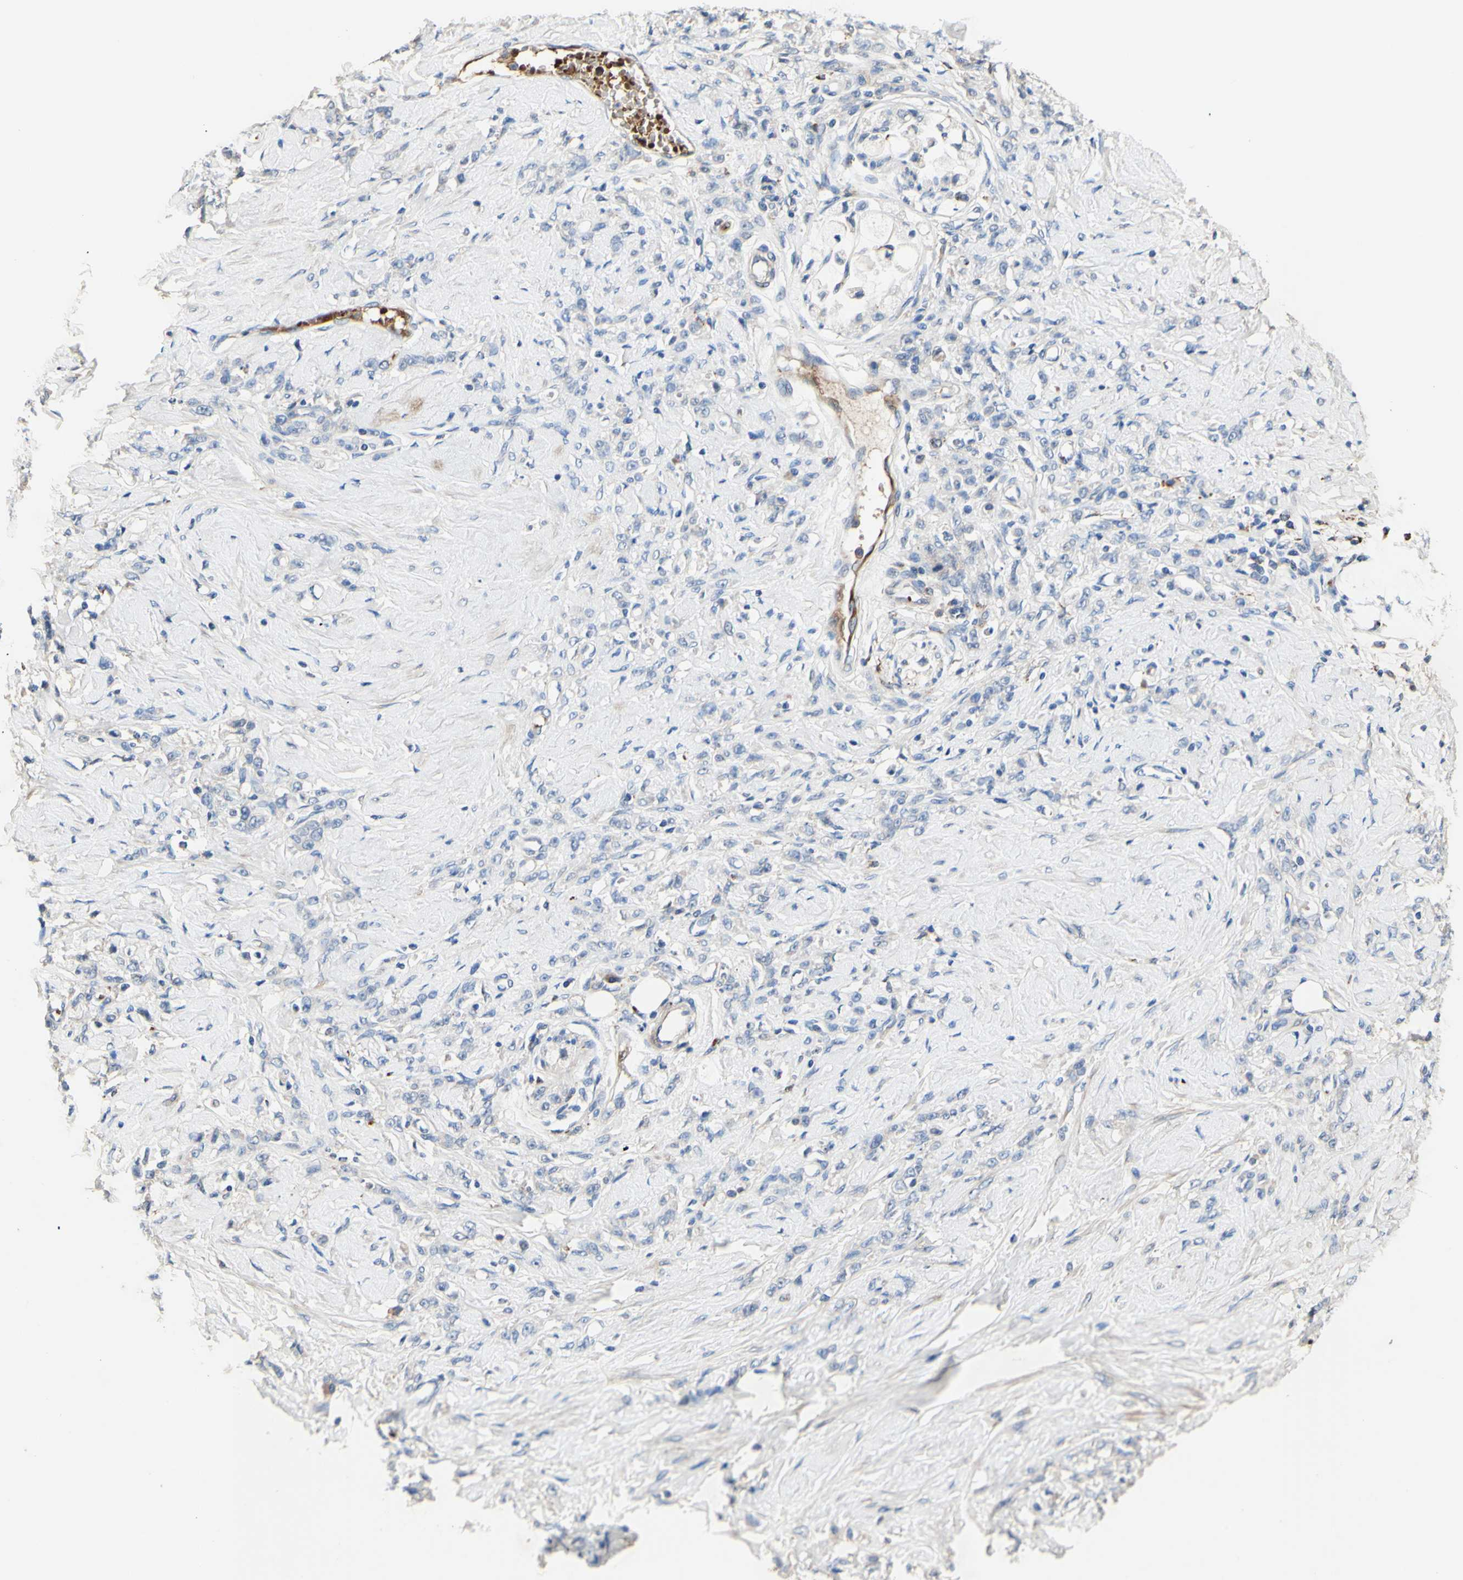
{"staining": {"intensity": "negative", "quantity": "none", "location": "none"}, "tissue": "stomach cancer", "cell_type": "Tumor cells", "image_type": "cancer", "snomed": [{"axis": "morphology", "description": "Adenocarcinoma, NOS"}, {"axis": "topography", "description": "Stomach"}], "caption": "Protein analysis of adenocarcinoma (stomach) exhibits no significant positivity in tumor cells.", "gene": "CDON", "patient": {"sex": "male", "age": 82}}